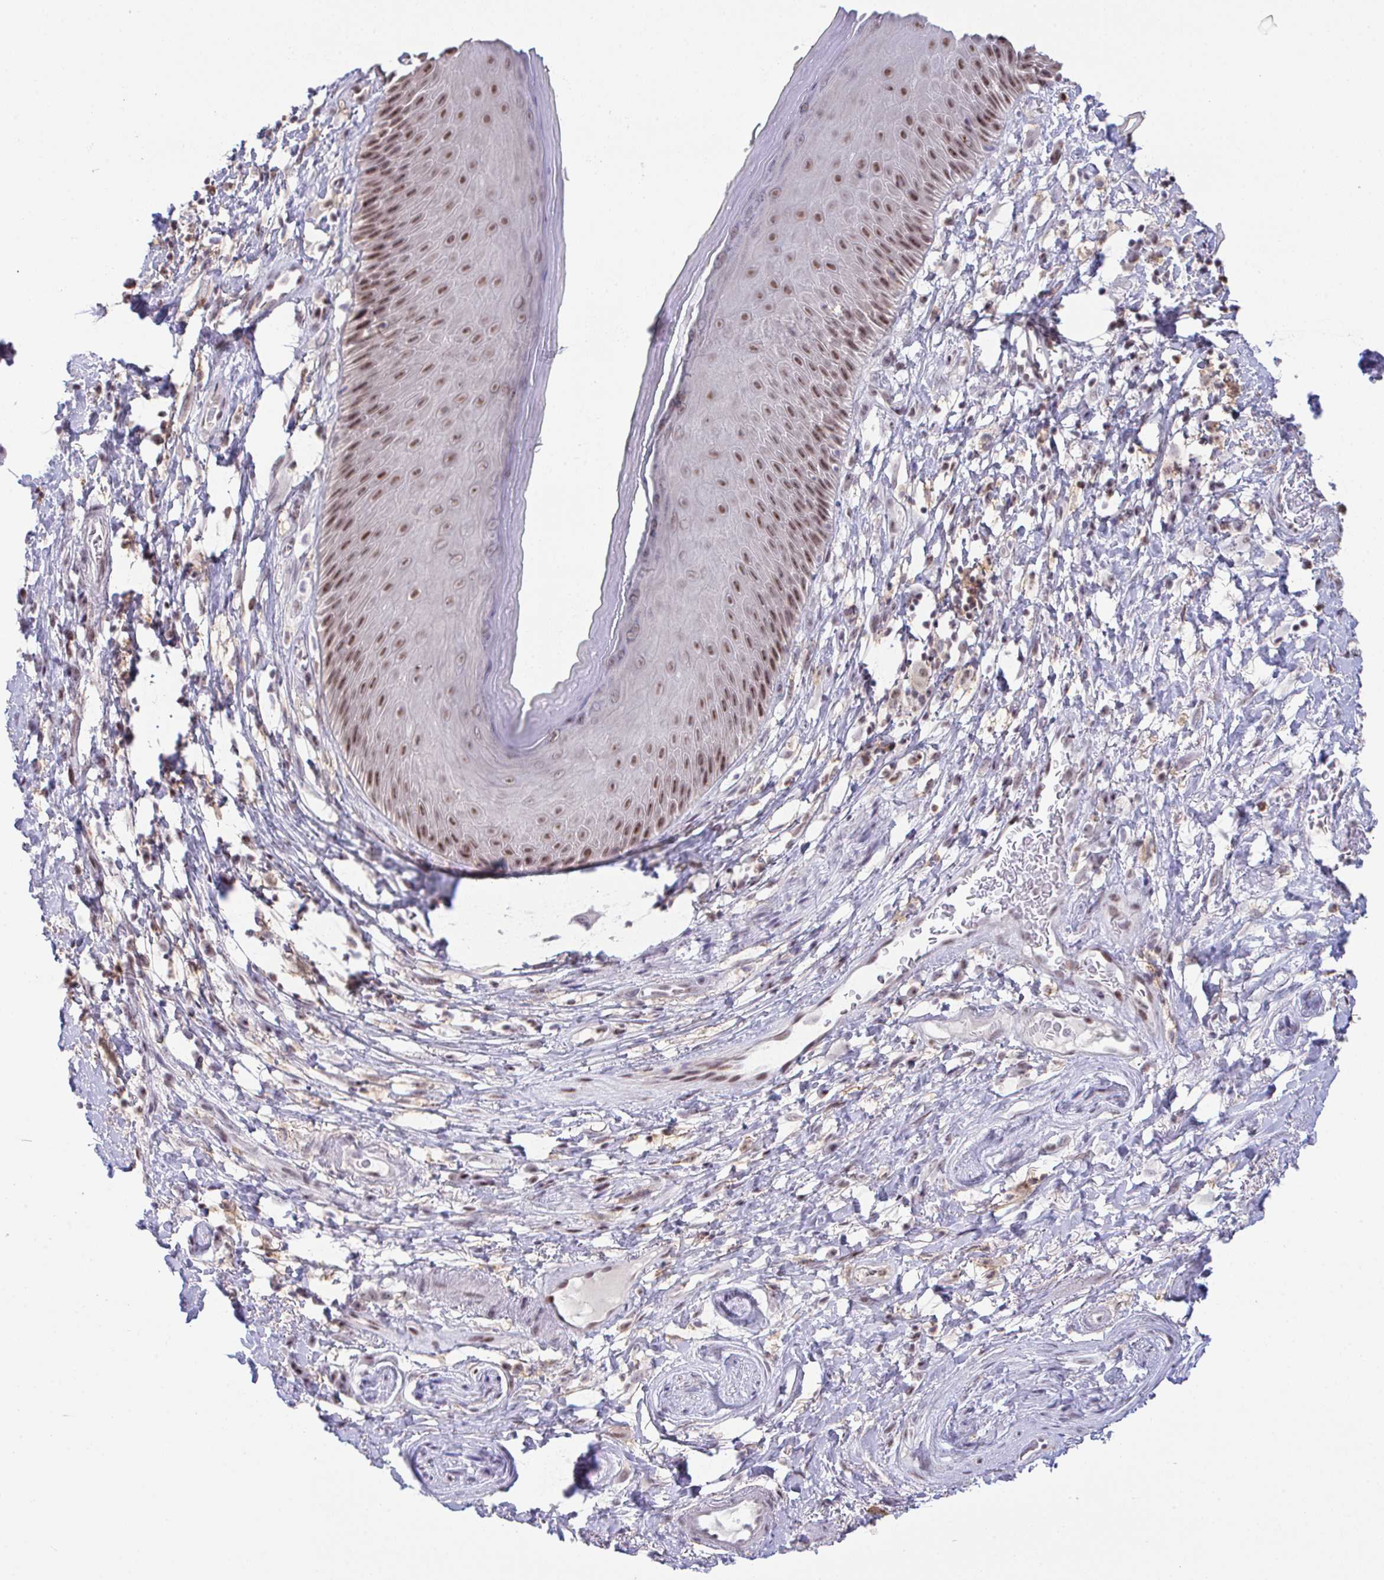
{"staining": {"intensity": "moderate", "quantity": ">75%", "location": "cytoplasmic/membranous,nuclear"}, "tissue": "skin", "cell_type": "Epidermal cells", "image_type": "normal", "snomed": [{"axis": "morphology", "description": "Normal tissue, NOS"}, {"axis": "topography", "description": "Anal"}], "caption": "Epidermal cells reveal medium levels of moderate cytoplasmic/membranous,nuclear expression in approximately >75% of cells in benign skin. Using DAB (3,3'-diaminobenzidine) (brown) and hematoxylin (blue) stains, captured at high magnification using brightfield microscopy.", "gene": "OR6K3", "patient": {"sex": "male", "age": 78}}